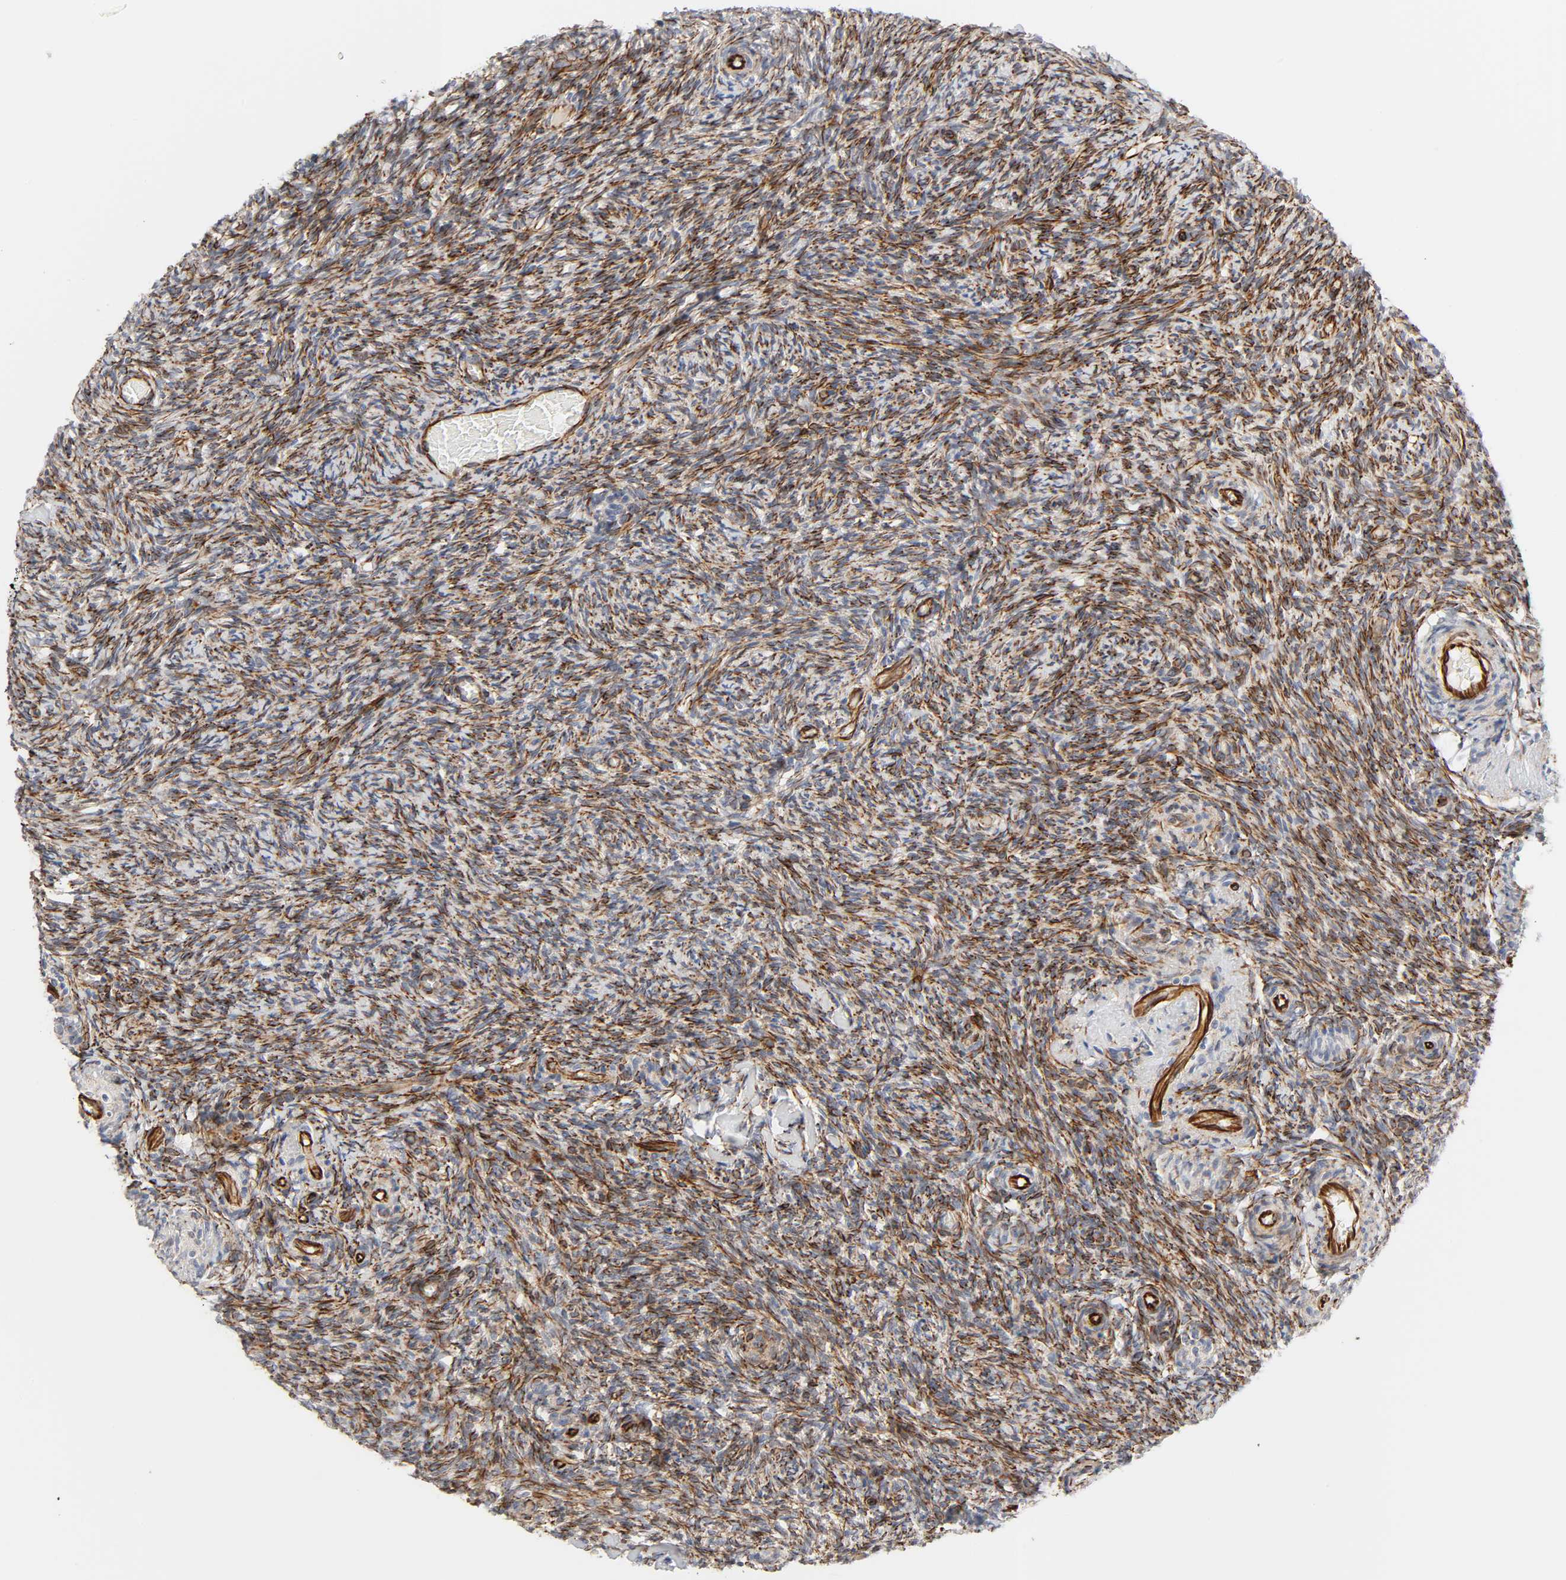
{"staining": {"intensity": "moderate", "quantity": ">75%", "location": "cytoplasmic/membranous"}, "tissue": "ovary", "cell_type": "Ovarian stroma cells", "image_type": "normal", "snomed": [{"axis": "morphology", "description": "Normal tissue, NOS"}, {"axis": "topography", "description": "Ovary"}], "caption": "Immunohistochemistry (DAB) staining of benign human ovary shows moderate cytoplasmic/membranous protein staining in approximately >75% of ovarian stroma cells. (Brightfield microscopy of DAB IHC at high magnification).", "gene": "FAM118A", "patient": {"sex": "female", "age": 60}}